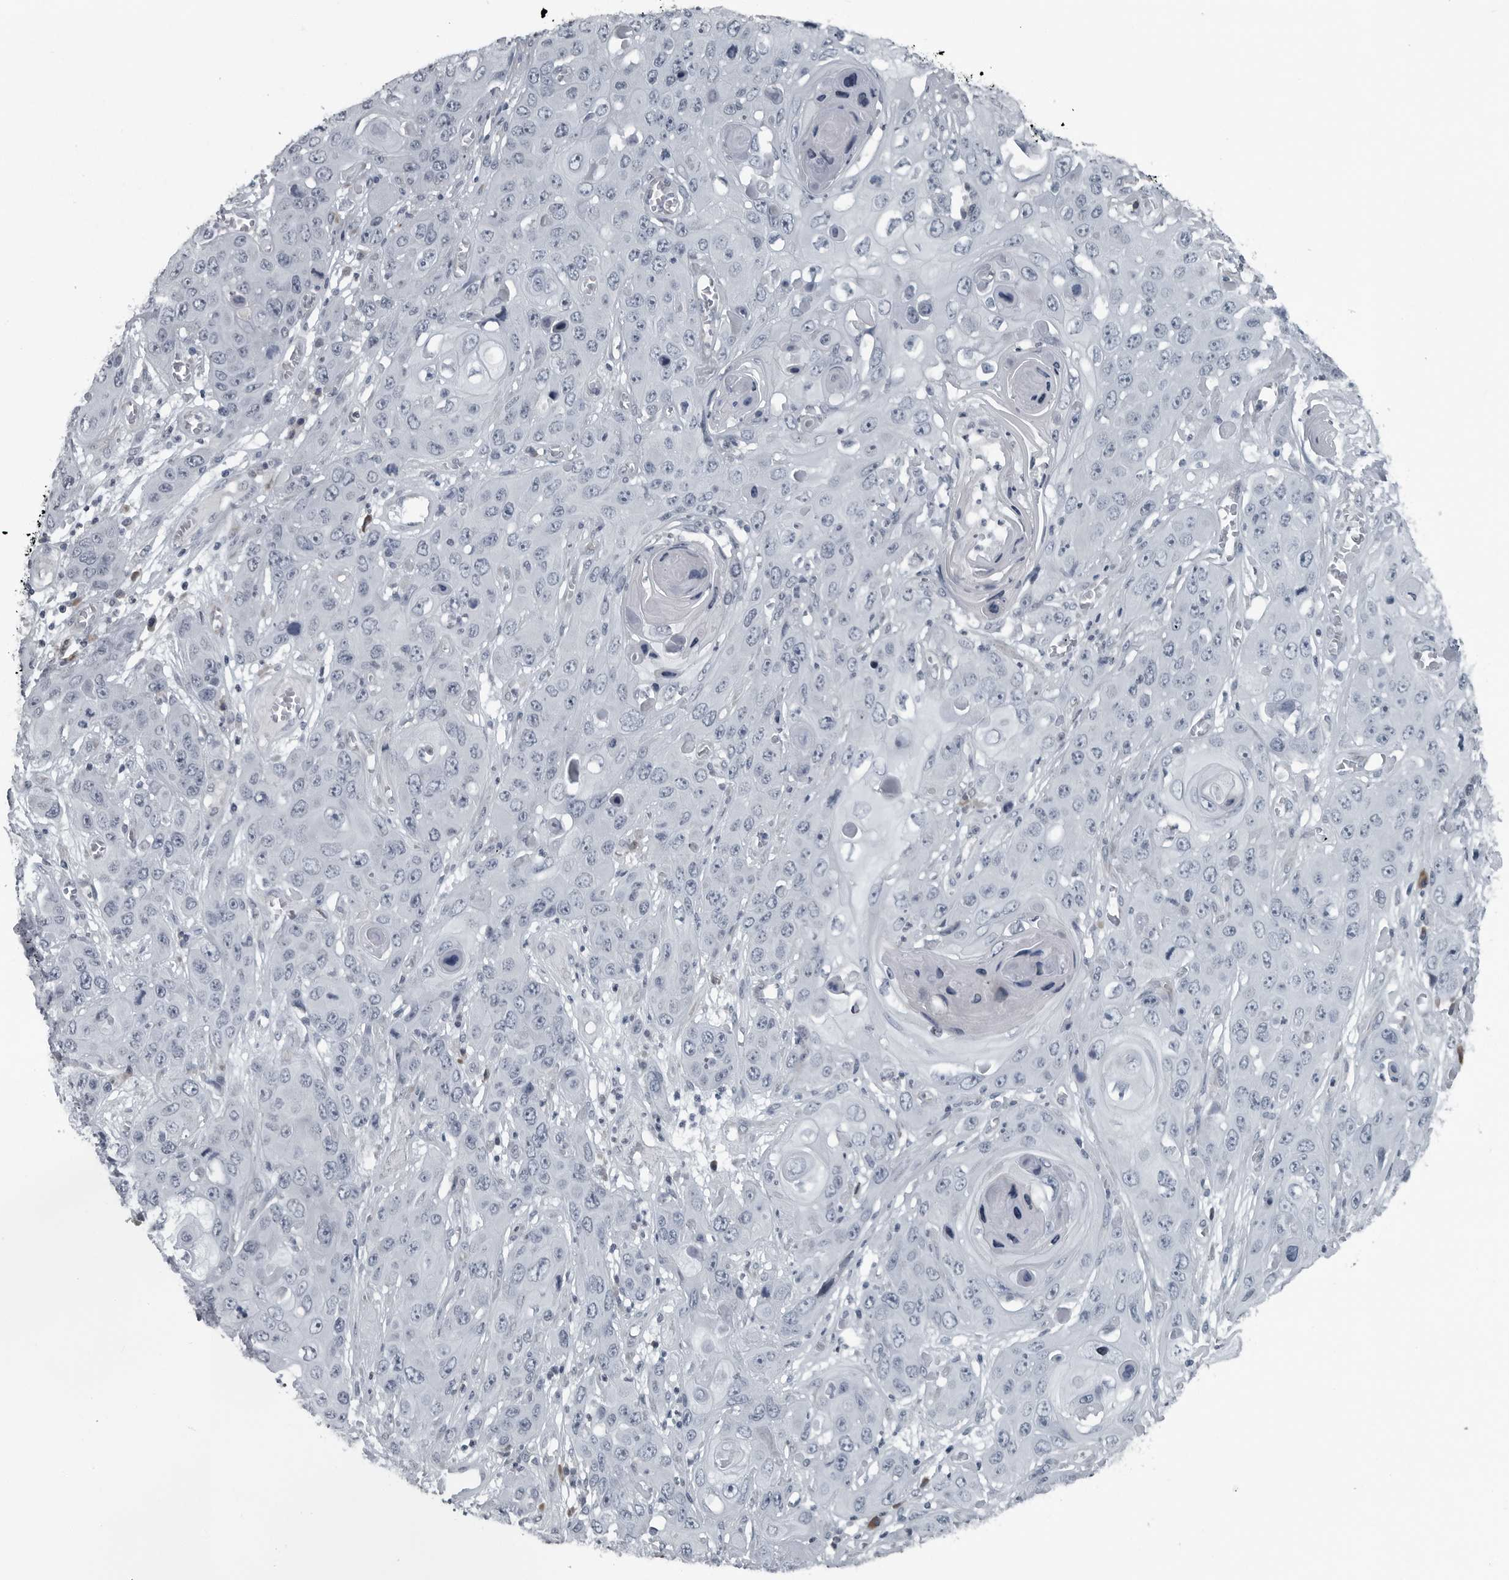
{"staining": {"intensity": "negative", "quantity": "none", "location": "none"}, "tissue": "skin cancer", "cell_type": "Tumor cells", "image_type": "cancer", "snomed": [{"axis": "morphology", "description": "Squamous cell carcinoma, NOS"}, {"axis": "topography", "description": "Skin"}], "caption": "Tumor cells show no significant staining in skin cancer.", "gene": "DNAAF11", "patient": {"sex": "male", "age": 55}}